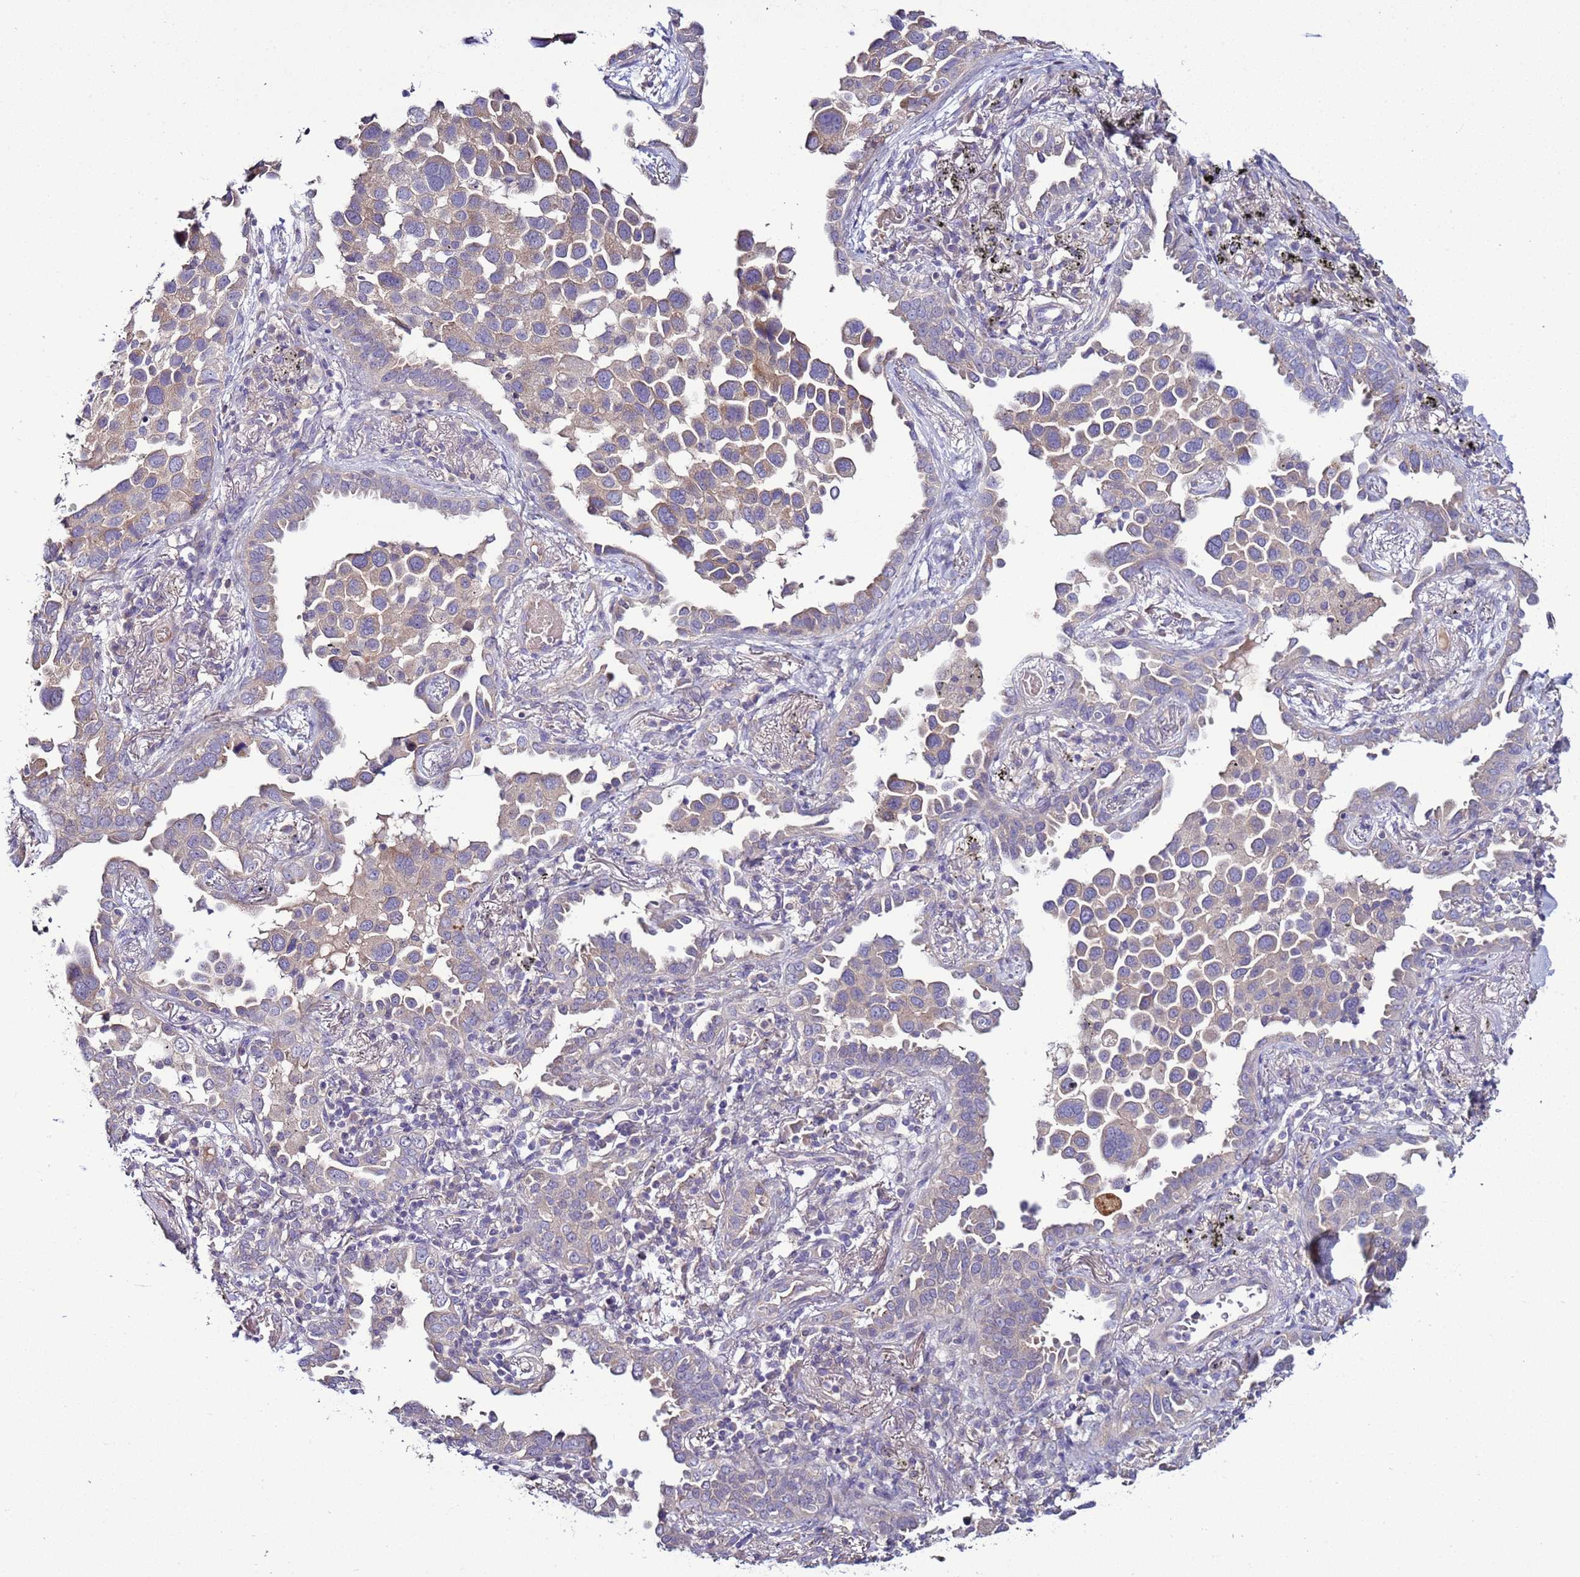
{"staining": {"intensity": "weak", "quantity": "<25%", "location": "cytoplasmic/membranous"}, "tissue": "lung cancer", "cell_type": "Tumor cells", "image_type": "cancer", "snomed": [{"axis": "morphology", "description": "Adenocarcinoma, NOS"}, {"axis": "topography", "description": "Lung"}], "caption": "DAB immunohistochemical staining of lung cancer (adenocarcinoma) reveals no significant positivity in tumor cells.", "gene": "RABL2B", "patient": {"sex": "male", "age": 67}}